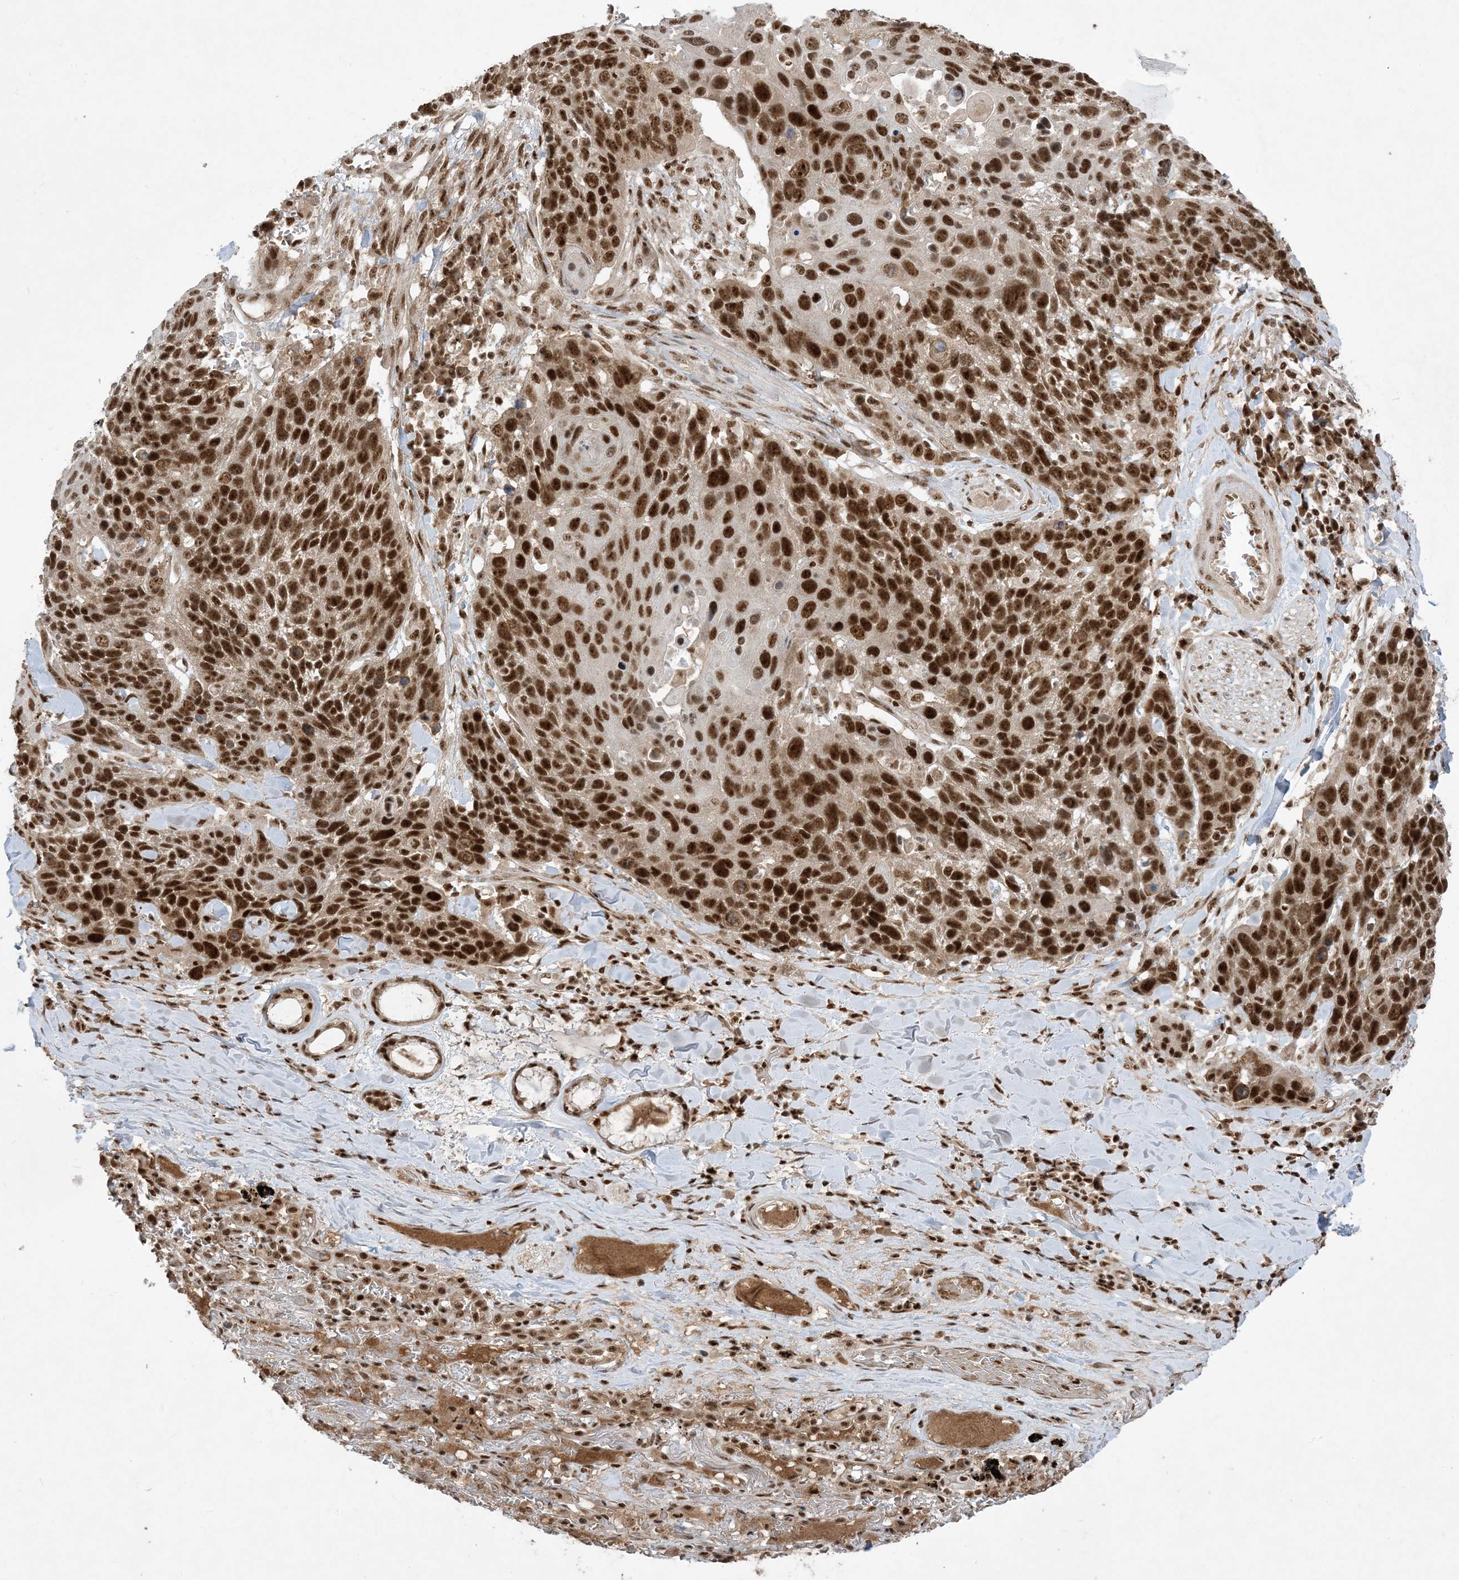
{"staining": {"intensity": "strong", "quantity": ">75%", "location": "nuclear"}, "tissue": "lung cancer", "cell_type": "Tumor cells", "image_type": "cancer", "snomed": [{"axis": "morphology", "description": "Squamous cell carcinoma, NOS"}, {"axis": "topography", "description": "Lung"}], "caption": "This is an image of immunohistochemistry staining of lung squamous cell carcinoma, which shows strong expression in the nuclear of tumor cells.", "gene": "PPIL2", "patient": {"sex": "male", "age": 66}}